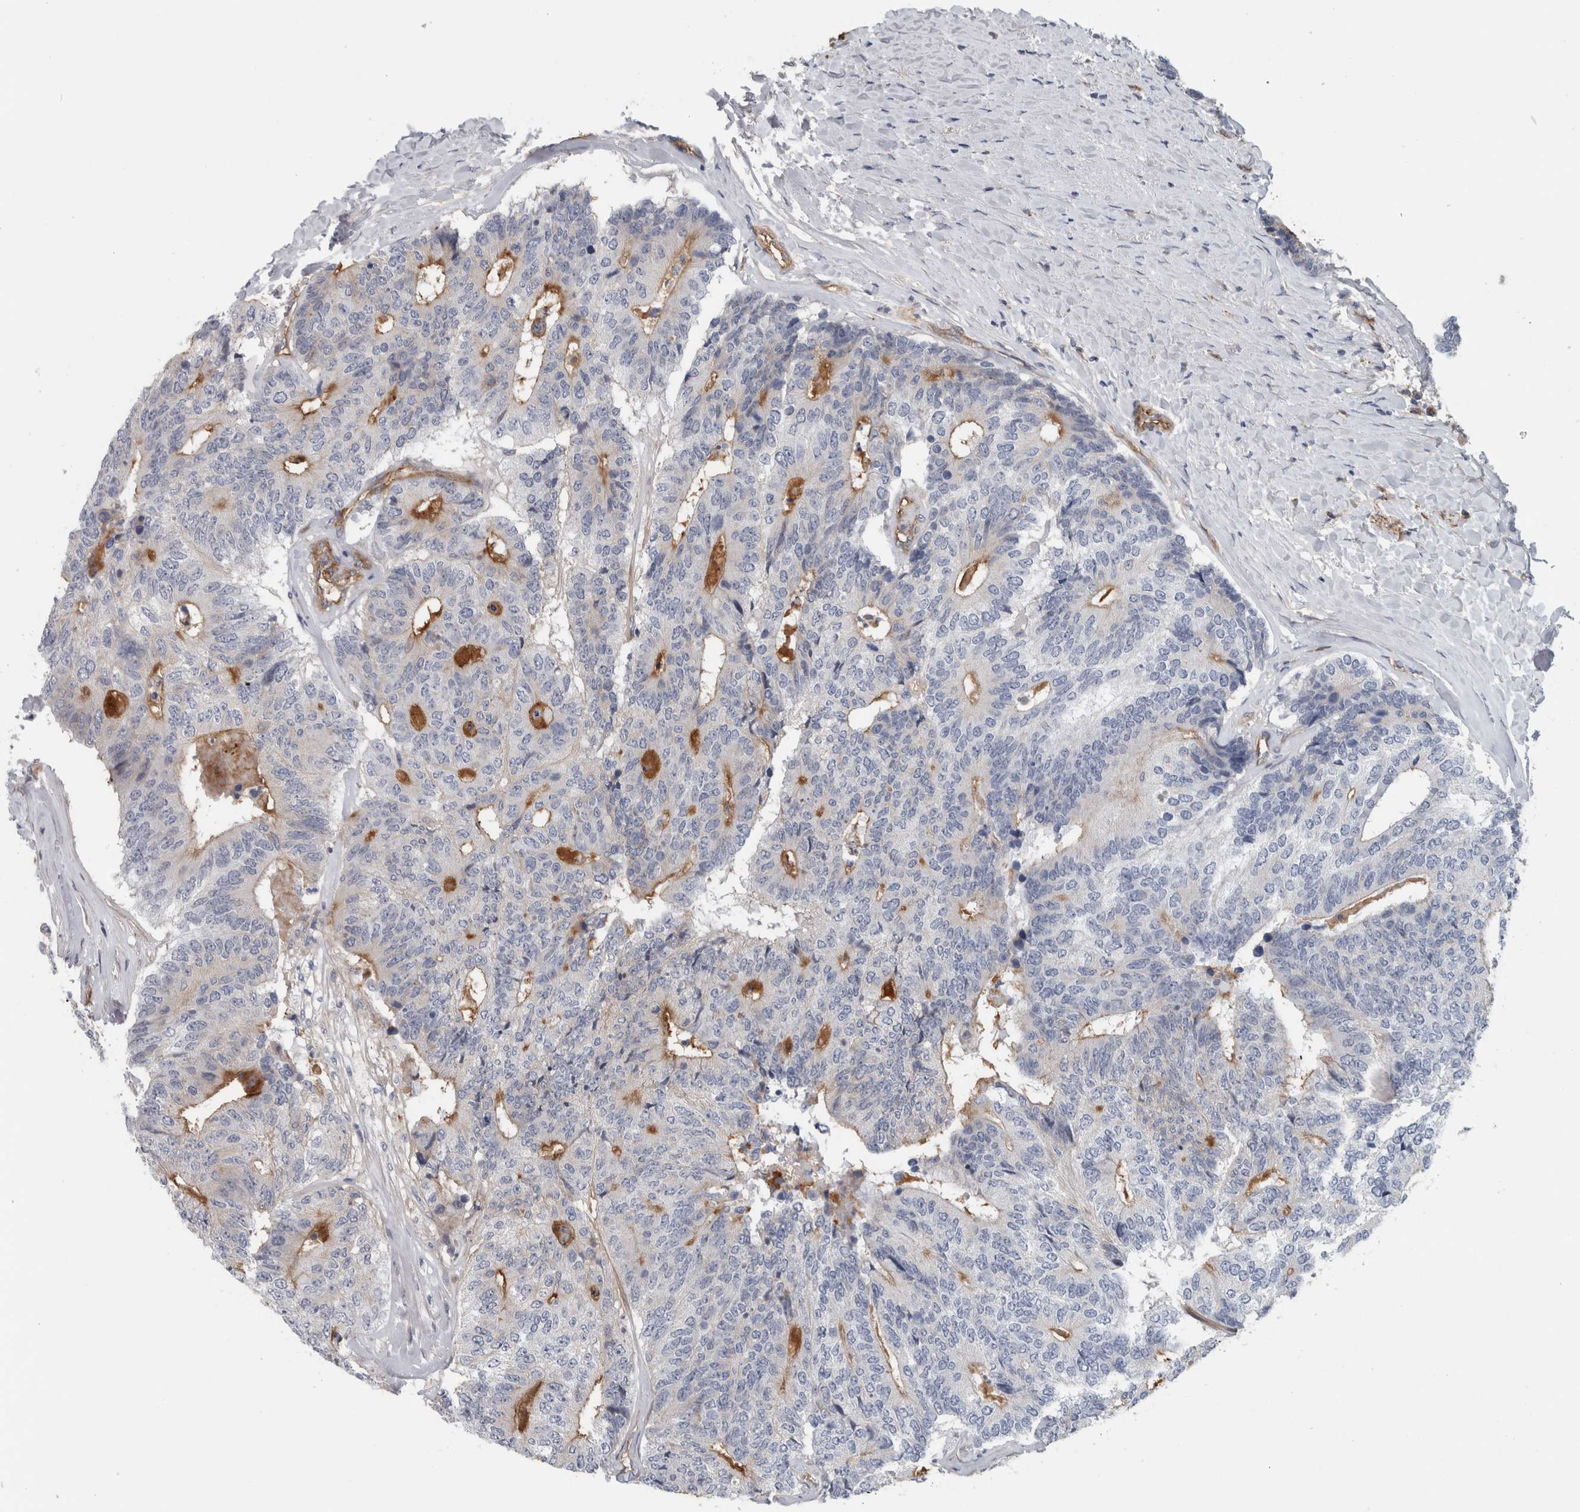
{"staining": {"intensity": "moderate", "quantity": "<25%", "location": "cytoplasmic/membranous"}, "tissue": "colorectal cancer", "cell_type": "Tumor cells", "image_type": "cancer", "snomed": [{"axis": "morphology", "description": "Adenocarcinoma, NOS"}, {"axis": "topography", "description": "Colon"}], "caption": "A high-resolution micrograph shows IHC staining of colorectal cancer (adenocarcinoma), which exhibits moderate cytoplasmic/membranous staining in about <25% of tumor cells.", "gene": "CD59", "patient": {"sex": "female", "age": 67}}